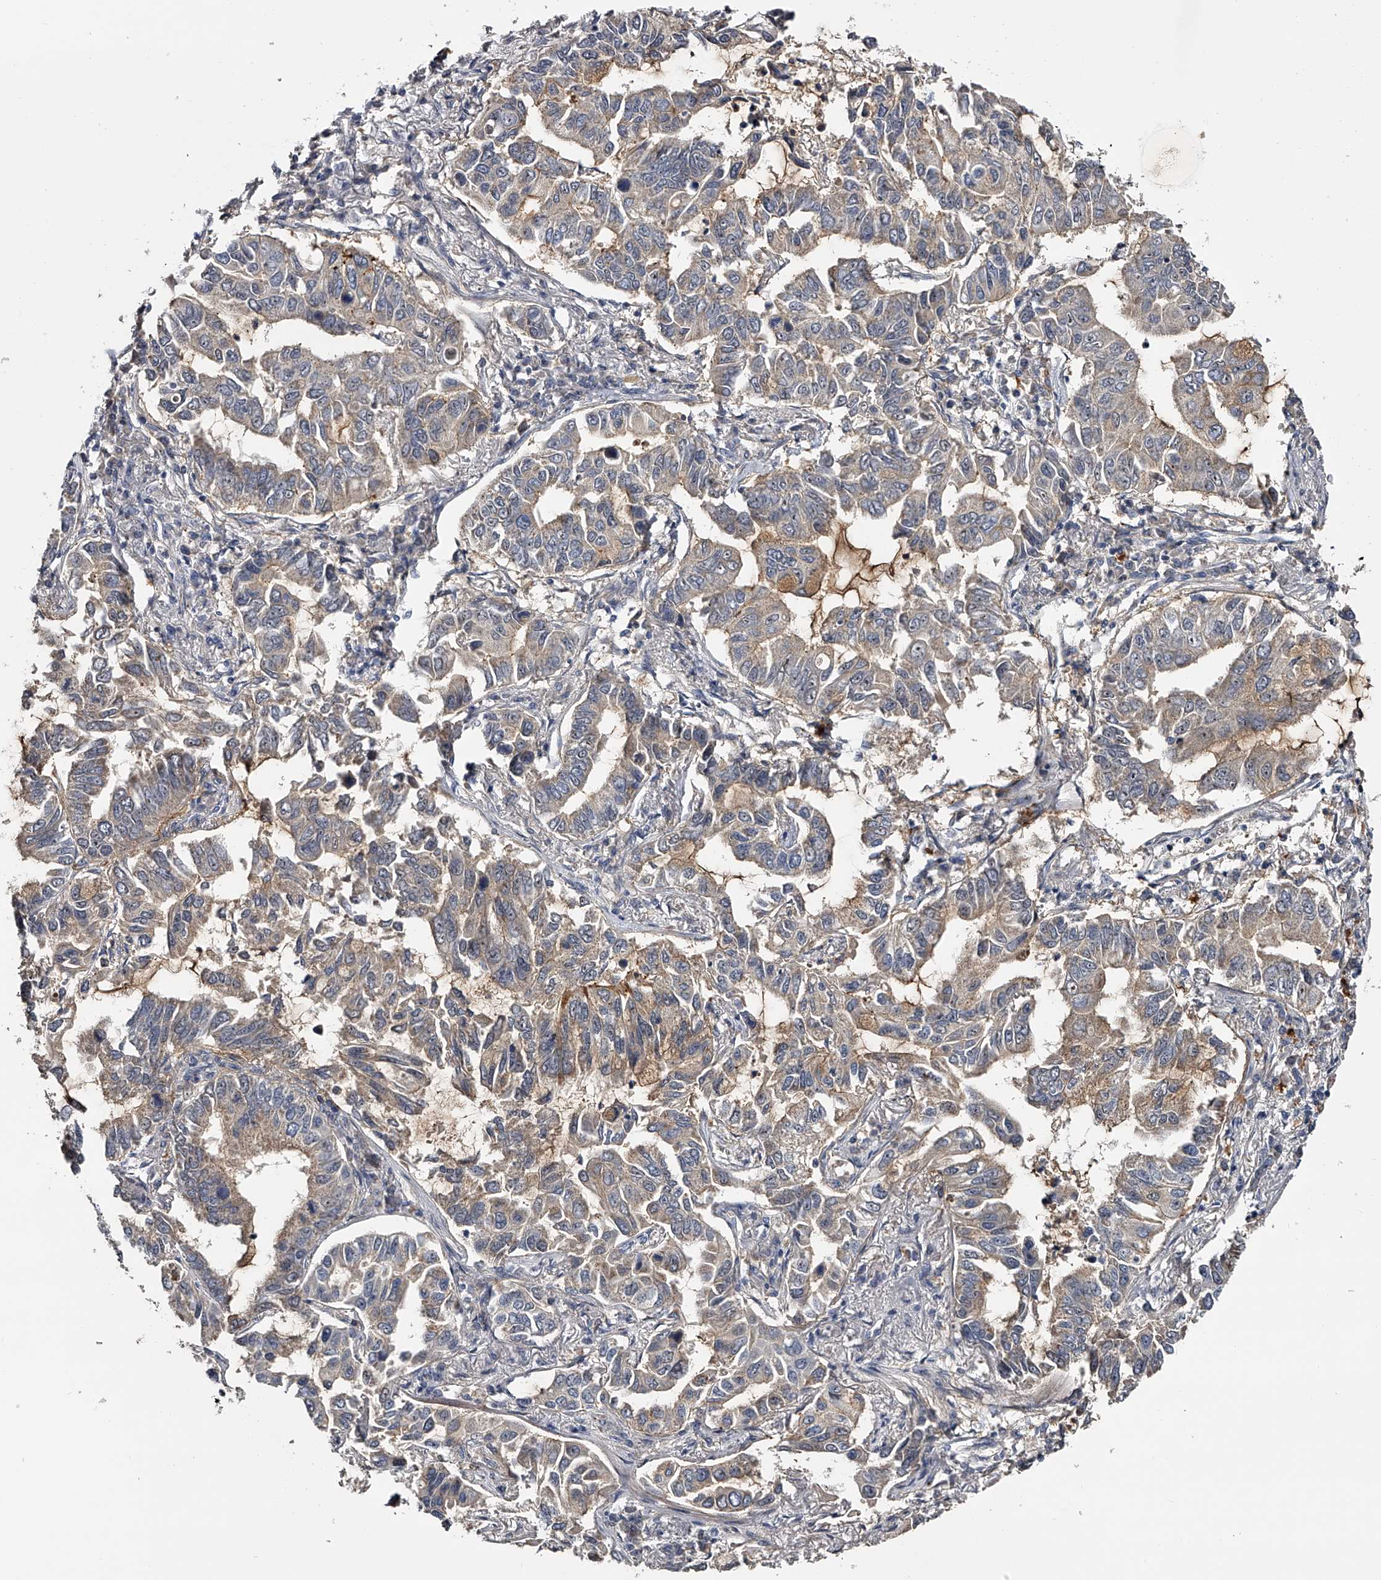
{"staining": {"intensity": "moderate", "quantity": "<25%", "location": "cytoplasmic/membranous"}, "tissue": "lung cancer", "cell_type": "Tumor cells", "image_type": "cancer", "snomed": [{"axis": "morphology", "description": "Adenocarcinoma, NOS"}, {"axis": "topography", "description": "Lung"}], "caption": "The micrograph displays staining of lung adenocarcinoma, revealing moderate cytoplasmic/membranous protein expression (brown color) within tumor cells.", "gene": "MDN1", "patient": {"sex": "male", "age": 64}}